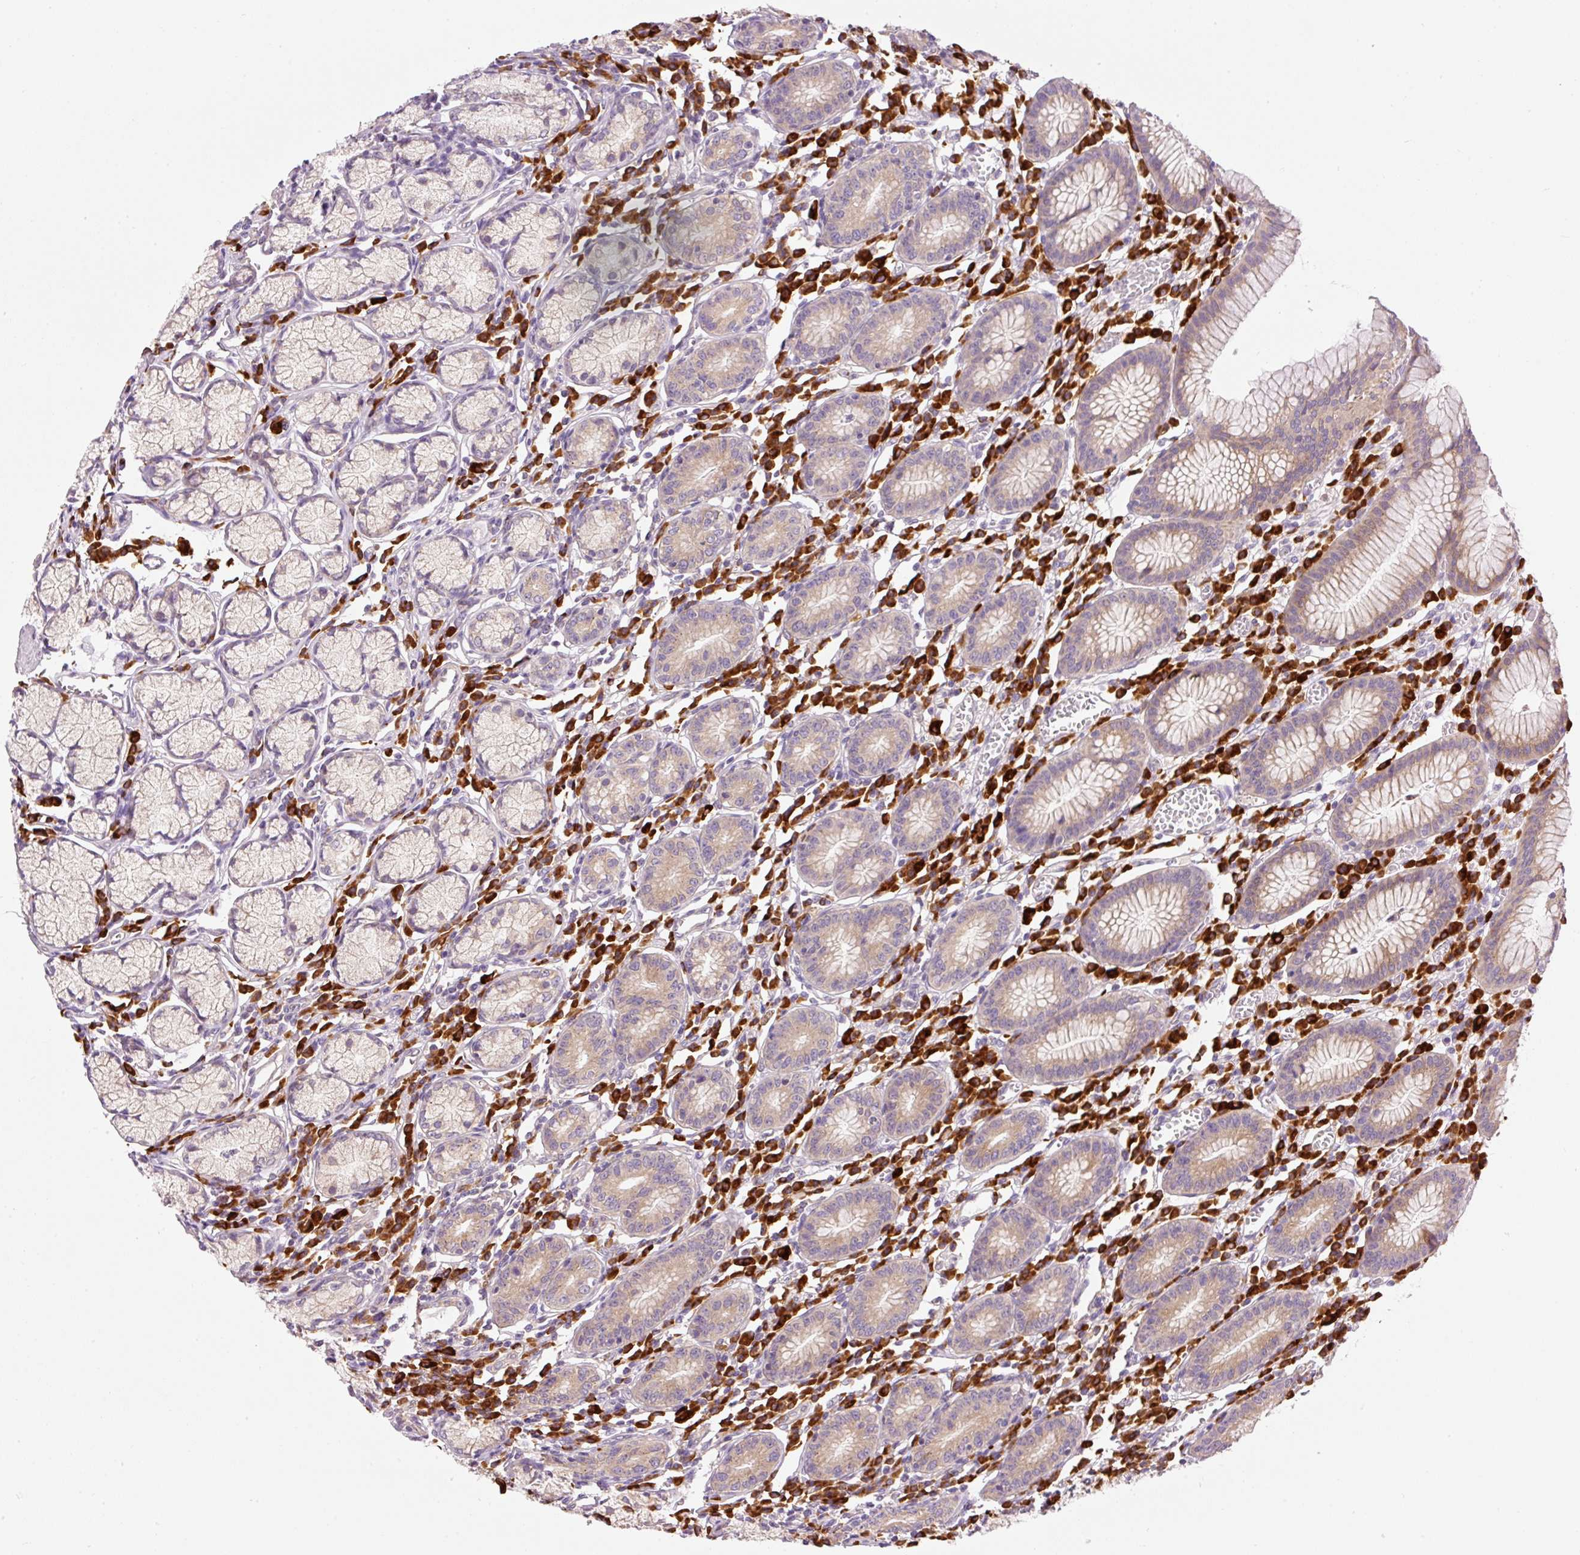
{"staining": {"intensity": "moderate", "quantity": "25%-75%", "location": "cytoplasmic/membranous"}, "tissue": "stomach", "cell_type": "Glandular cells", "image_type": "normal", "snomed": [{"axis": "morphology", "description": "Normal tissue, NOS"}, {"axis": "topography", "description": "Stomach"}], "caption": "This micrograph reveals IHC staining of normal stomach, with medium moderate cytoplasmic/membranous expression in approximately 25%-75% of glandular cells.", "gene": "PNPLA5", "patient": {"sex": "male", "age": 55}}